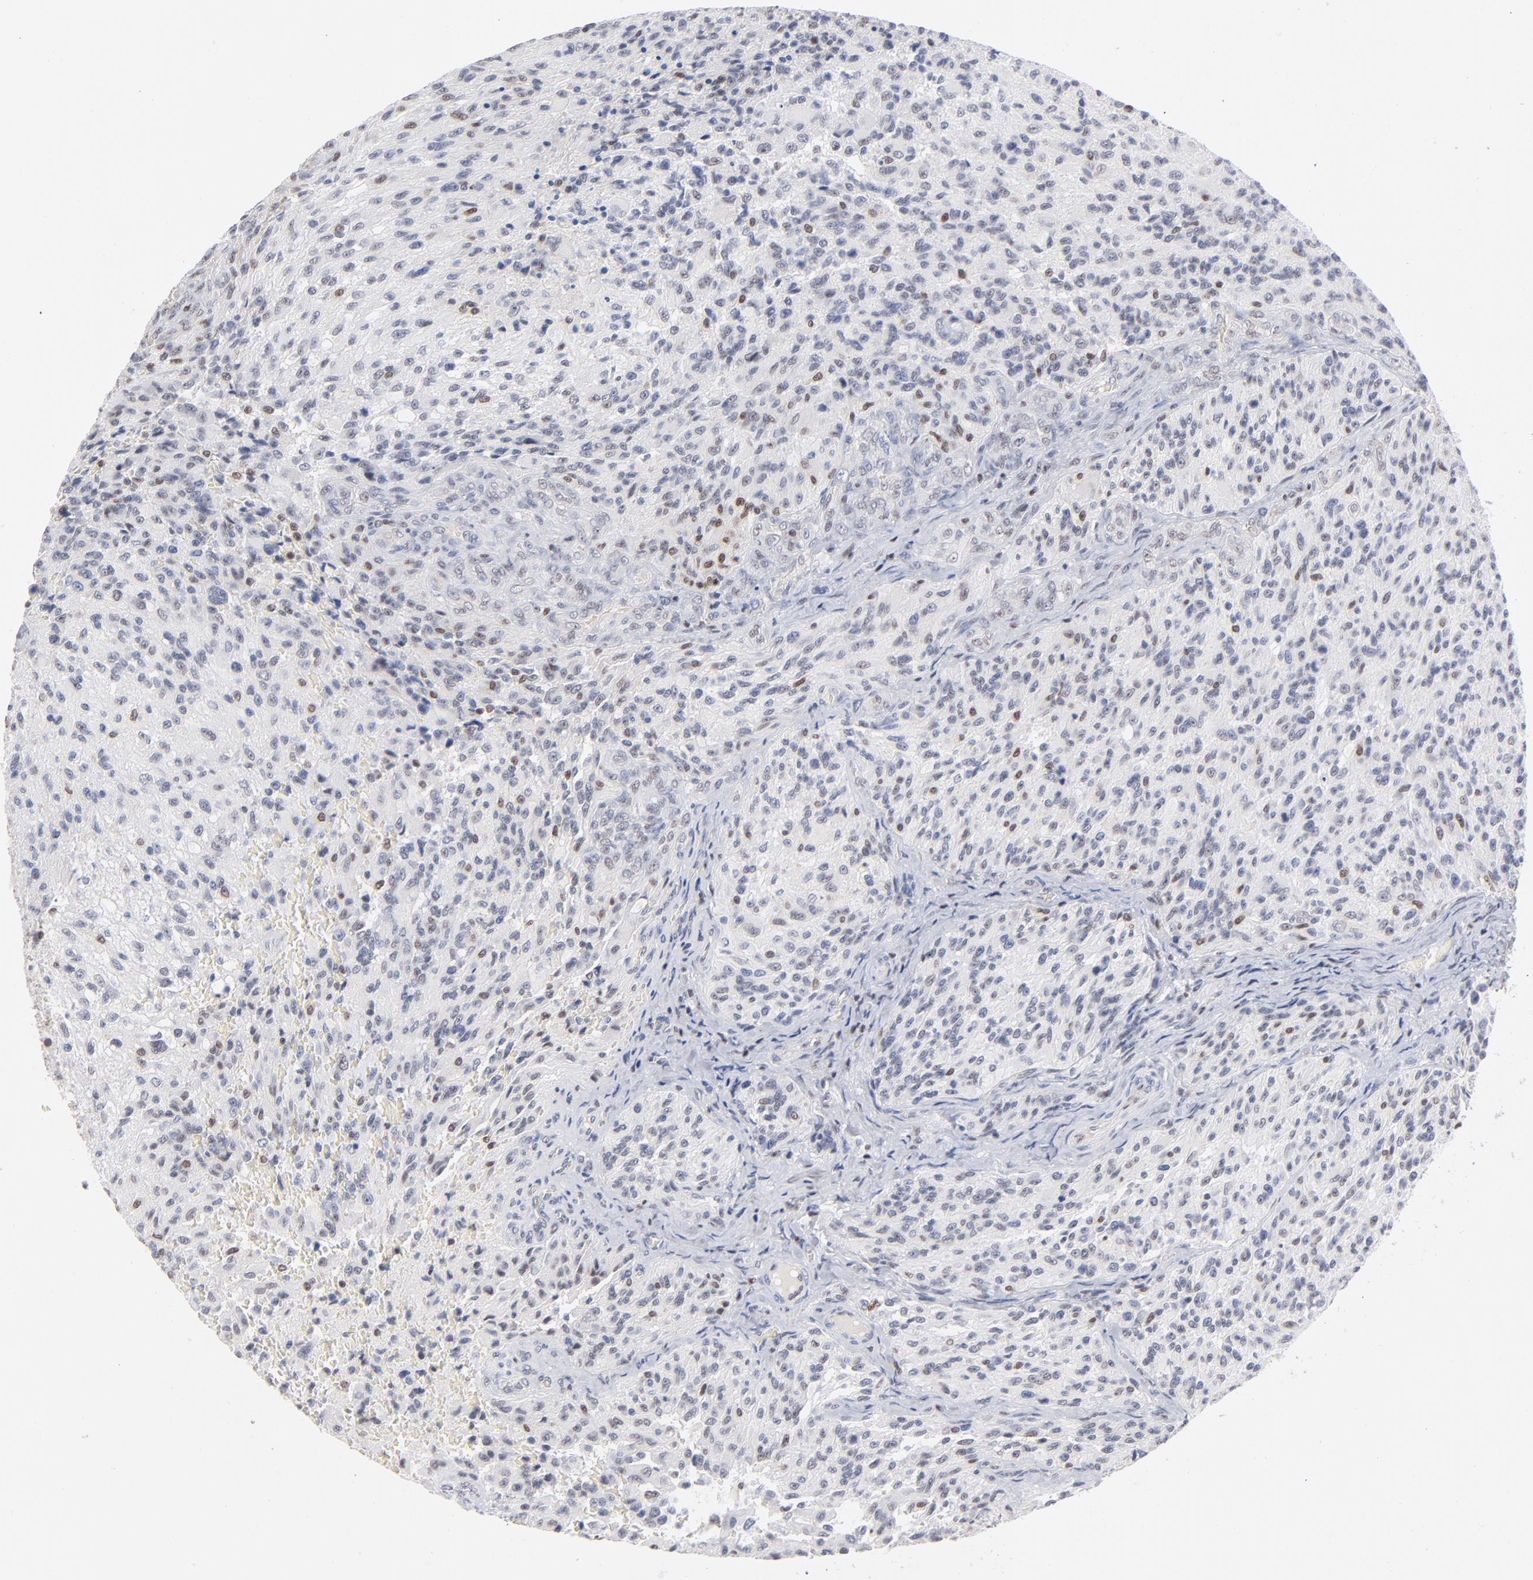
{"staining": {"intensity": "negative", "quantity": "none", "location": "none"}, "tissue": "glioma", "cell_type": "Tumor cells", "image_type": "cancer", "snomed": [{"axis": "morphology", "description": "Normal tissue, NOS"}, {"axis": "morphology", "description": "Glioma, malignant, High grade"}, {"axis": "topography", "description": "Cerebral cortex"}], "caption": "A histopathology image of malignant high-grade glioma stained for a protein exhibits no brown staining in tumor cells. (Brightfield microscopy of DAB (3,3'-diaminobenzidine) immunohistochemistry (IHC) at high magnification).", "gene": "MAX", "patient": {"sex": "male", "age": 56}}